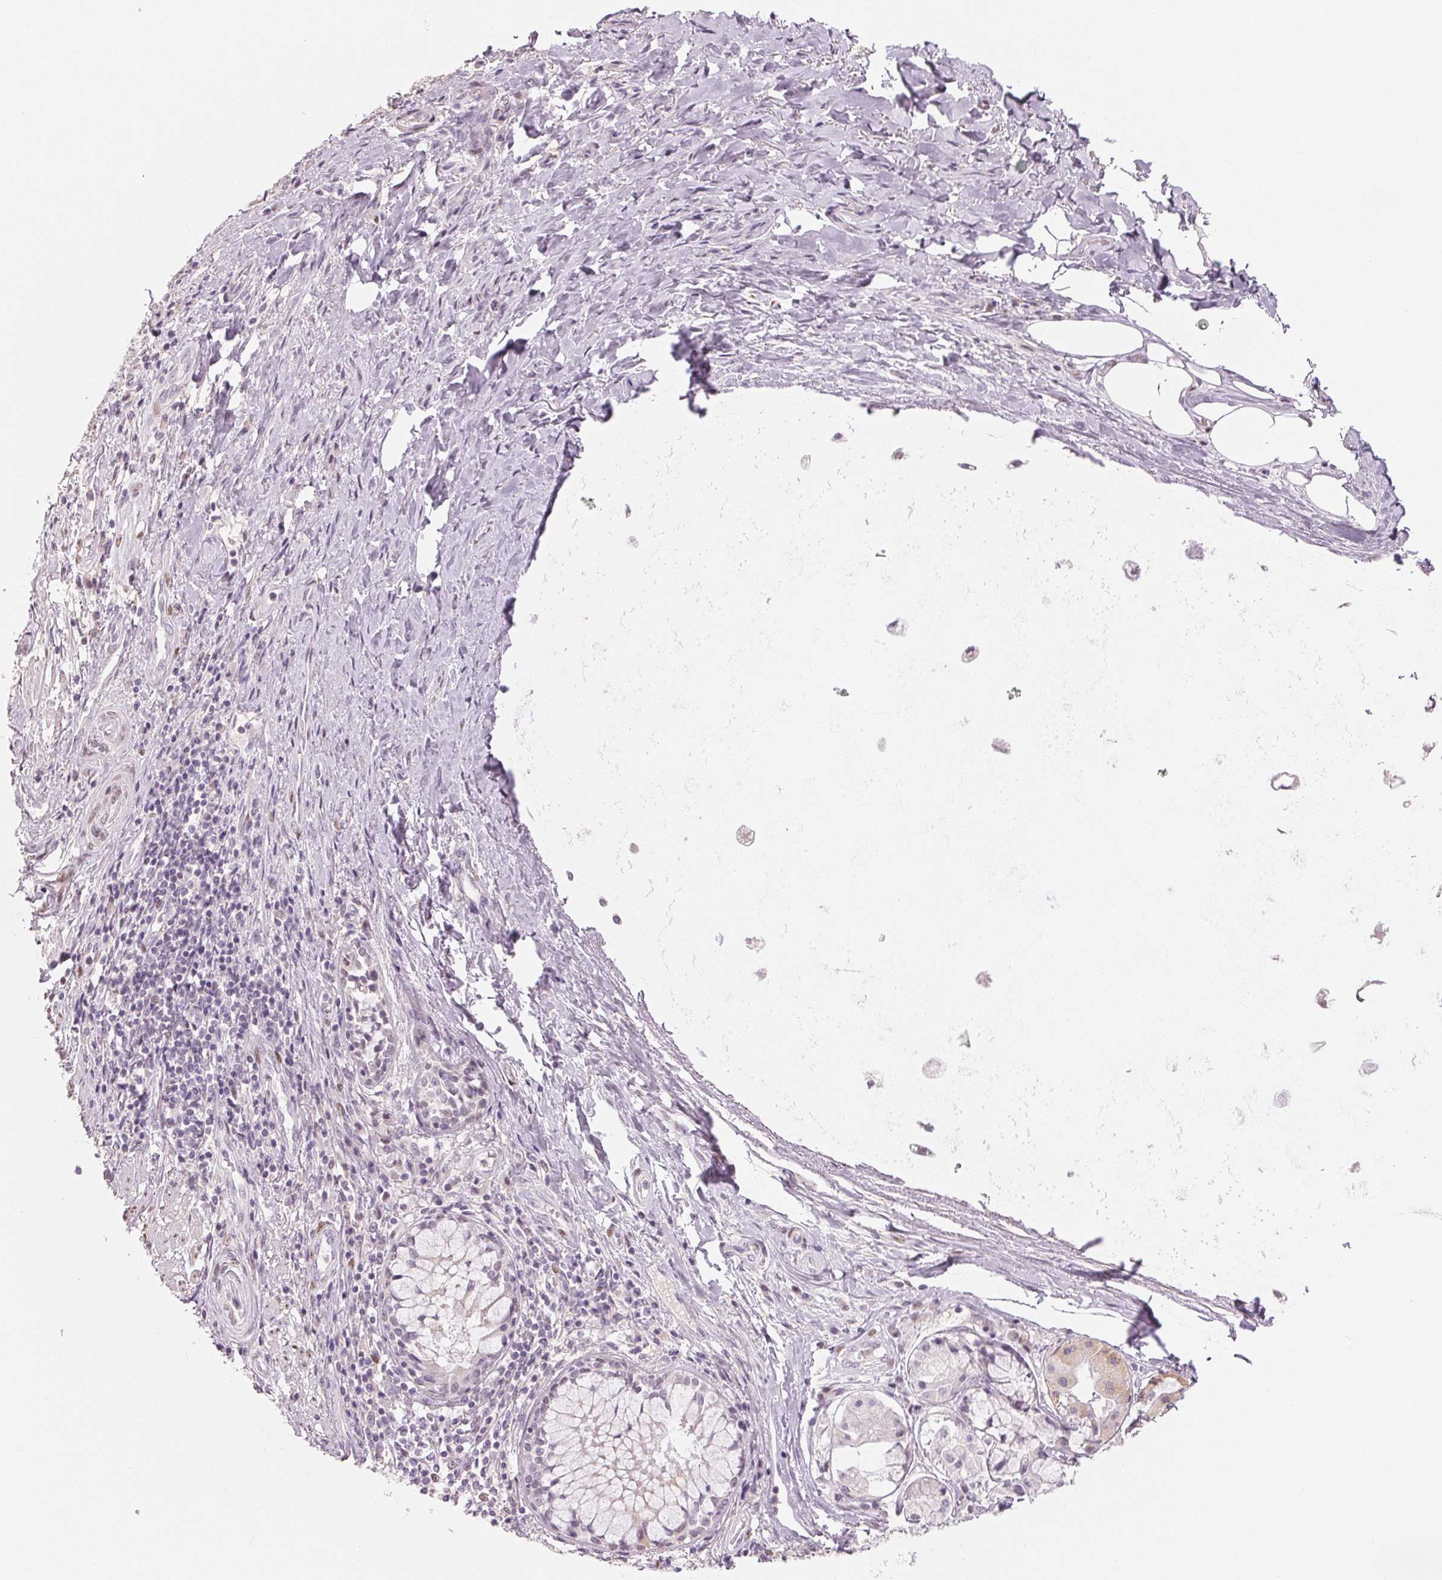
{"staining": {"intensity": "weak", "quantity": "25%-75%", "location": "nuclear"}, "tissue": "adipose tissue", "cell_type": "Adipocytes", "image_type": "normal", "snomed": [{"axis": "morphology", "description": "Normal tissue, NOS"}, {"axis": "topography", "description": "Cartilage tissue"}, {"axis": "topography", "description": "Bronchus"}], "caption": "Adipocytes display low levels of weak nuclear expression in about 25%-75% of cells in benign adipose tissue.", "gene": "SMARCD3", "patient": {"sex": "male", "age": 64}}